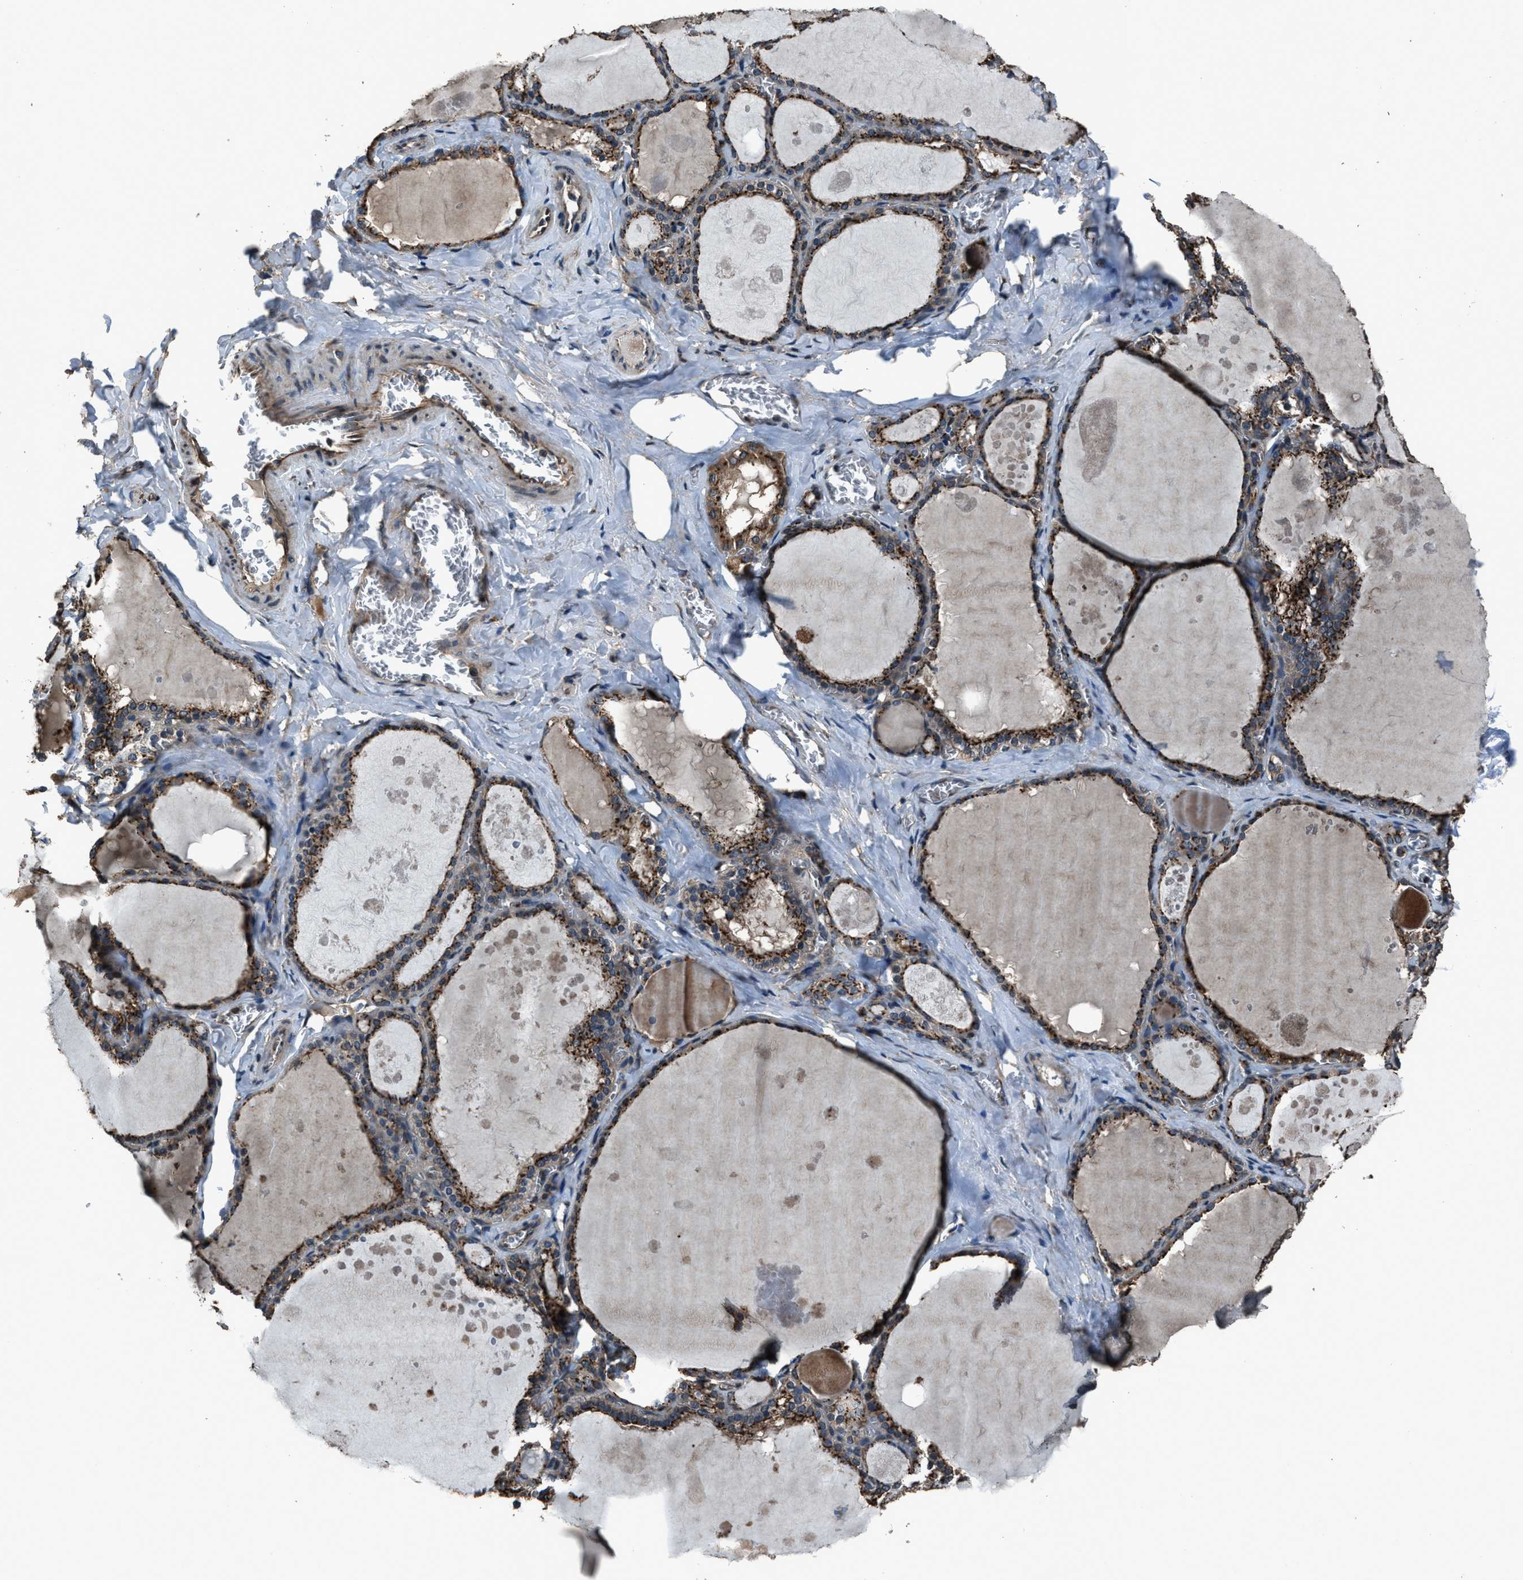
{"staining": {"intensity": "strong", "quantity": ">75%", "location": "cytoplasmic/membranous"}, "tissue": "thyroid gland", "cell_type": "Glandular cells", "image_type": "normal", "snomed": [{"axis": "morphology", "description": "Normal tissue, NOS"}, {"axis": "topography", "description": "Thyroid gland"}], "caption": "Human thyroid gland stained for a protein (brown) exhibits strong cytoplasmic/membranous positive expression in approximately >75% of glandular cells.", "gene": "SLC38A10", "patient": {"sex": "male", "age": 56}}